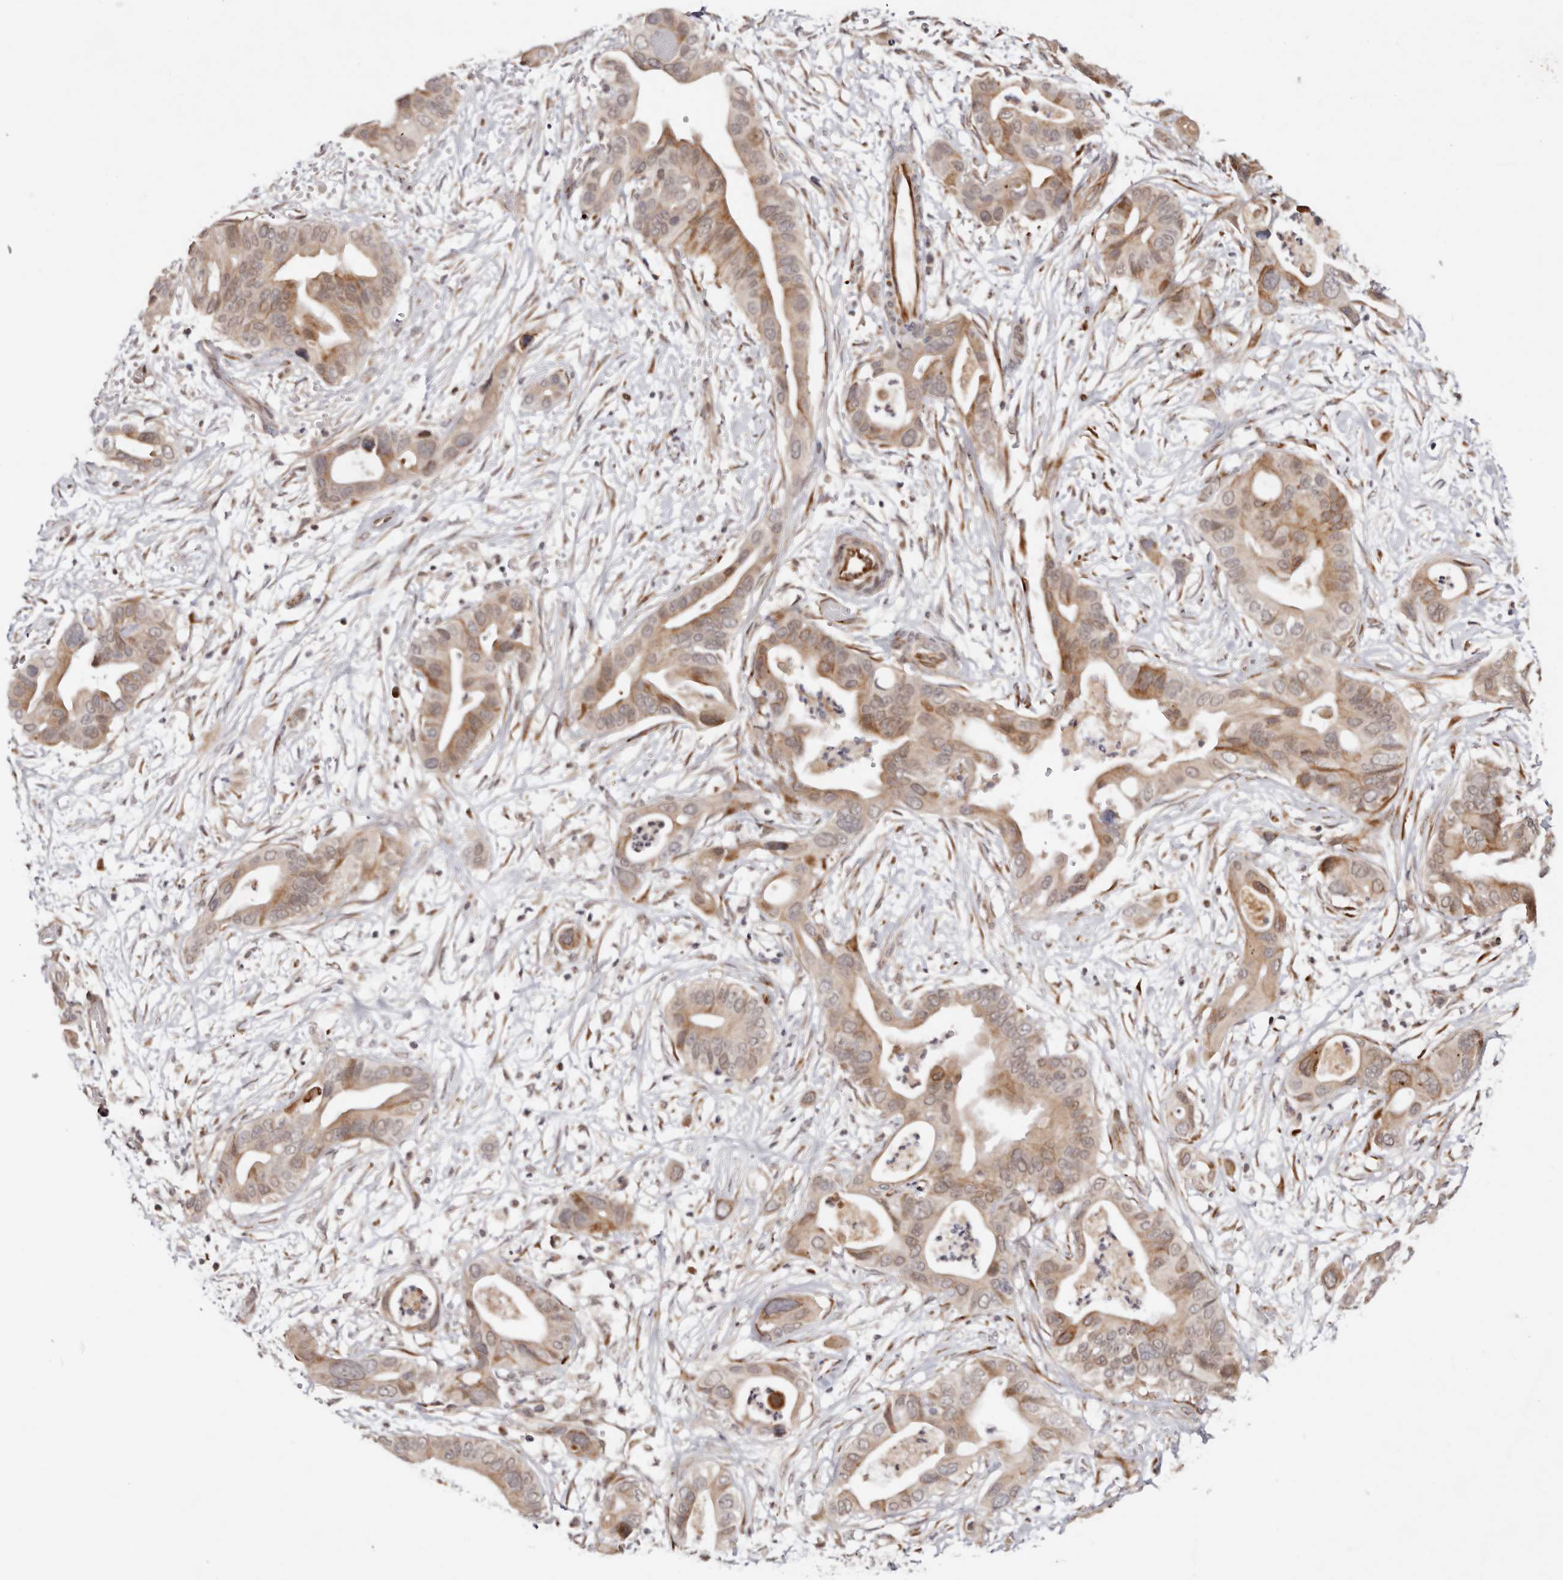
{"staining": {"intensity": "moderate", "quantity": ">75%", "location": "cytoplasmic/membranous"}, "tissue": "pancreatic cancer", "cell_type": "Tumor cells", "image_type": "cancer", "snomed": [{"axis": "morphology", "description": "Adenocarcinoma, NOS"}, {"axis": "topography", "description": "Pancreas"}], "caption": "Pancreatic cancer (adenocarcinoma) stained with a protein marker exhibits moderate staining in tumor cells.", "gene": "BCL2L15", "patient": {"sex": "male", "age": 66}}